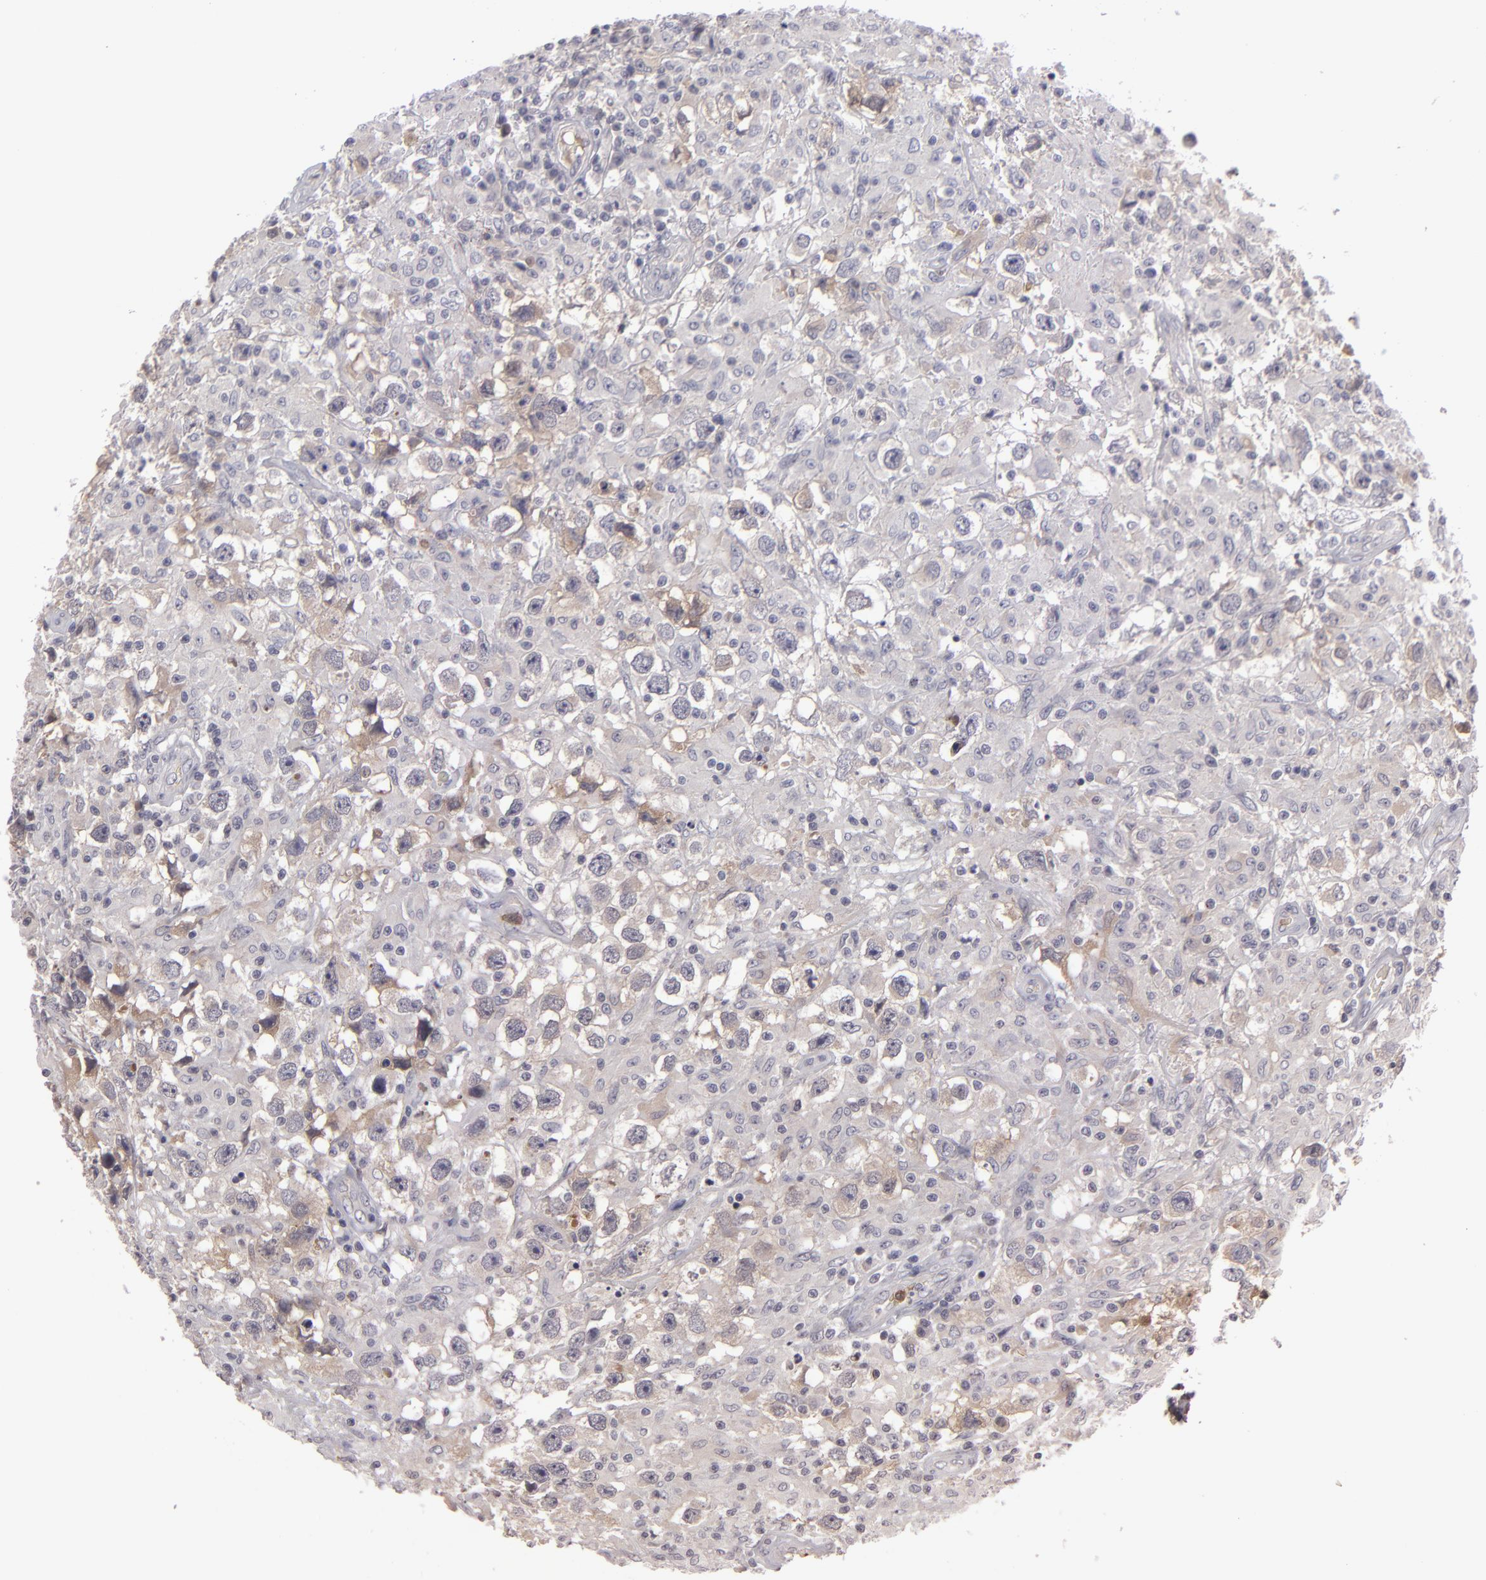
{"staining": {"intensity": "weak", "quantity": "<25%", "location": "cytoplasmic/membranous"}, "tissue": "testis cancer", "cell_type": "Tumor cells", "image_type": "cancer", "snomed": [{"axis": "morphology", "description": "Seminoma, NOS"}, {"axis": "topography", "description": "Testis"}], "caption": "Immunohistochemistry of human seminoma (testis) reveals no expression in tumor cells.", "gene": "ITIH4", "patient": {"sex": "male", "age": 34}}